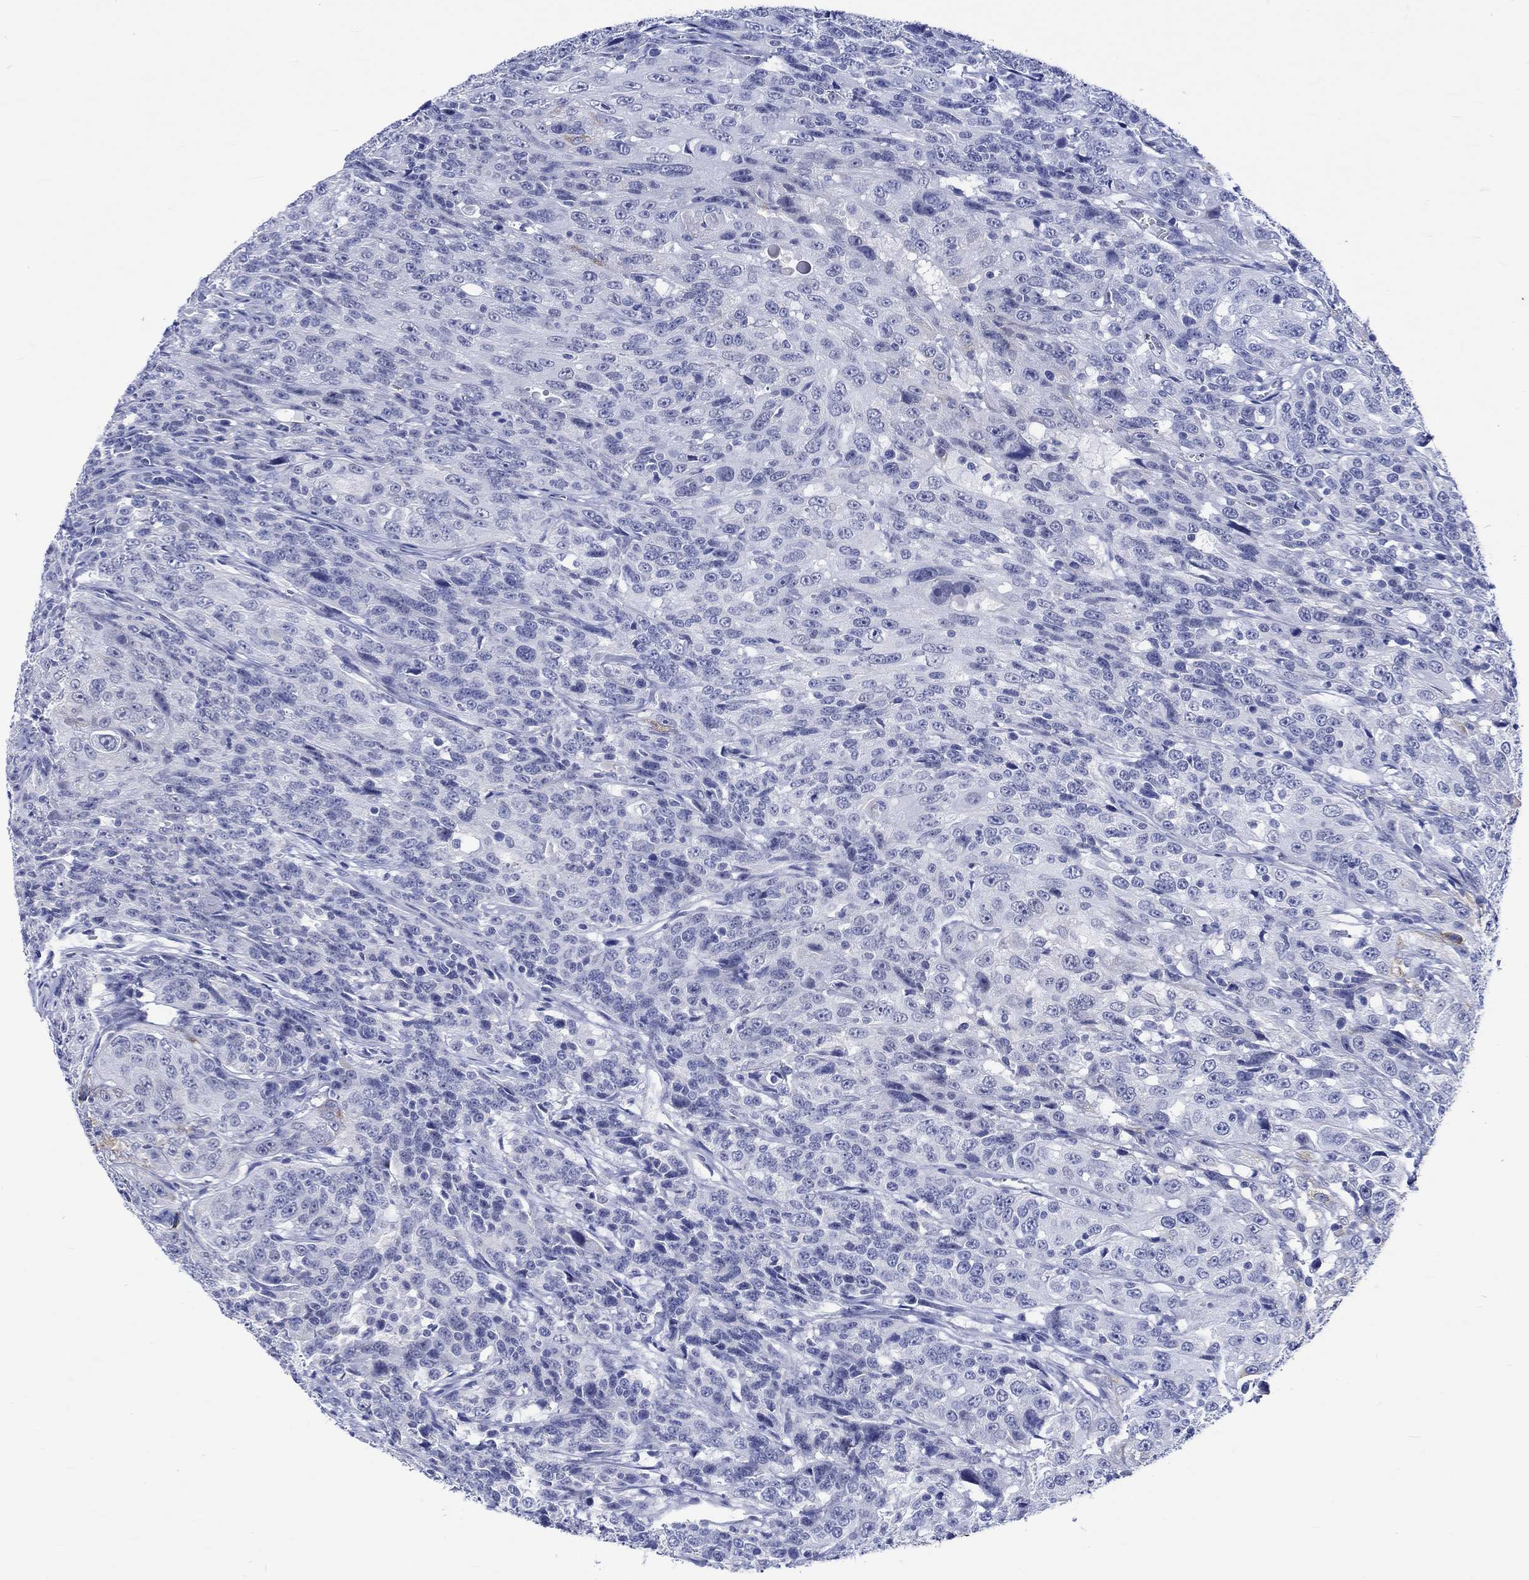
{"staining": {"intensity": "negative", "quantity": "none", "location": "none"}, "tissue": "urothelial cancer", "cell_type": "Tumor cells", "image_type": "cancer", "snomed": [{"axis": "morphology", "description": "Urothelial carcinoma, NOS"}, {"axis": "morphology", "description": "Urothelial carcinoma, High grade"}, {"axis": "topography", "description": "Urinary bladder"}], "caption": "A high-resolution image shows immunohistochemistry (IHC) staining of urothelial cancer, which reveals no significant positivity in tumor cells.", "gene": "KLHL33", "patient": {"sex": "female", "age": 73}}